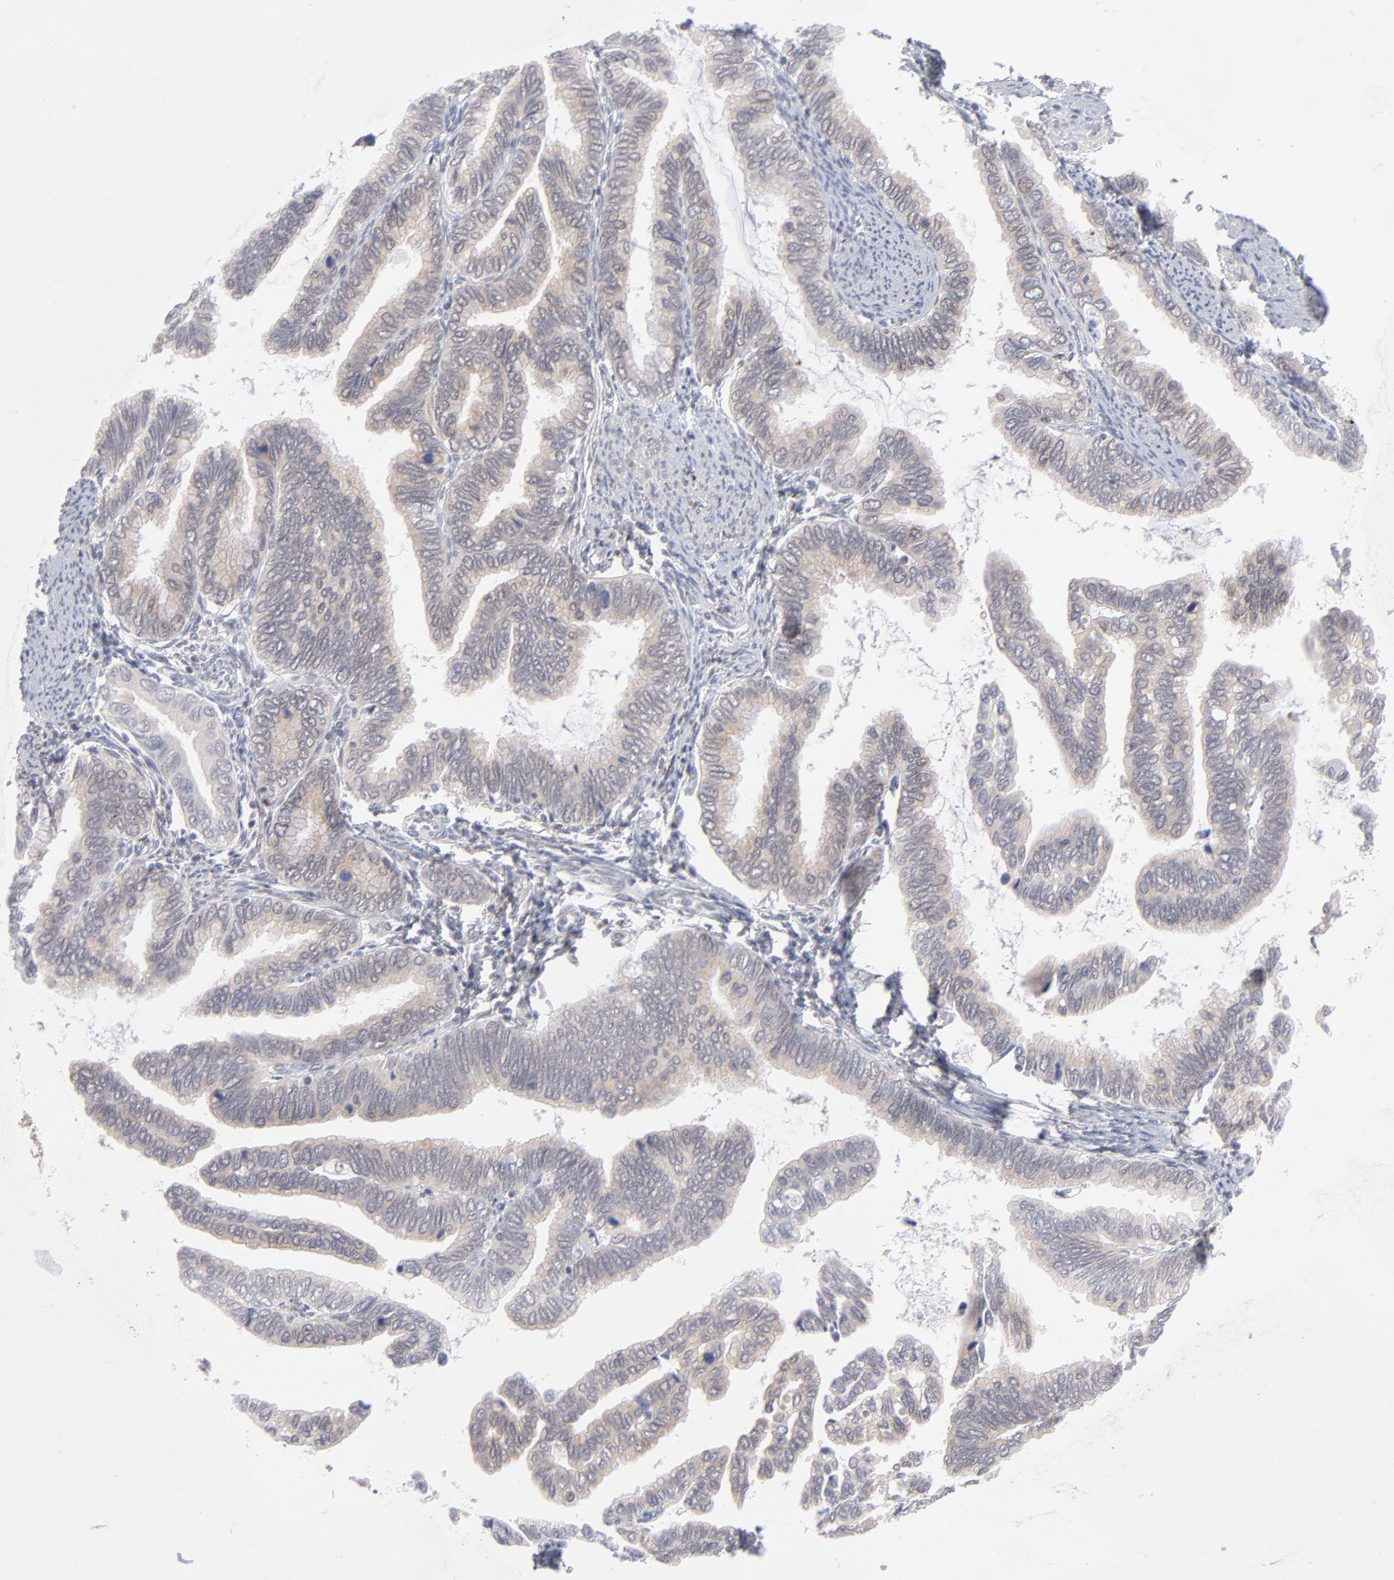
{"staining": {"intensity": "weak", "quantity": "25%-75%", "location": "cytoplasmic/membranous"}, "tissue": "cervical cancer", "cell_type": "Tumor cells", "image_type": "cancer", "snomed": [{"axis": "morphology", "description": "Adenocarcinoma, NOS"}, {"axis": "topography", "description": "Cervix"}], "caption": "An image of cervical adenocarcinoma stained for a protein demonstrates weak cytoplasmic/membranous brown staining in tumor cells. (brown staining indicates protein expression, while blue staining denotes nuclei).", "gene": "NBN", "patient": {"sex": "female", "age": 49}}